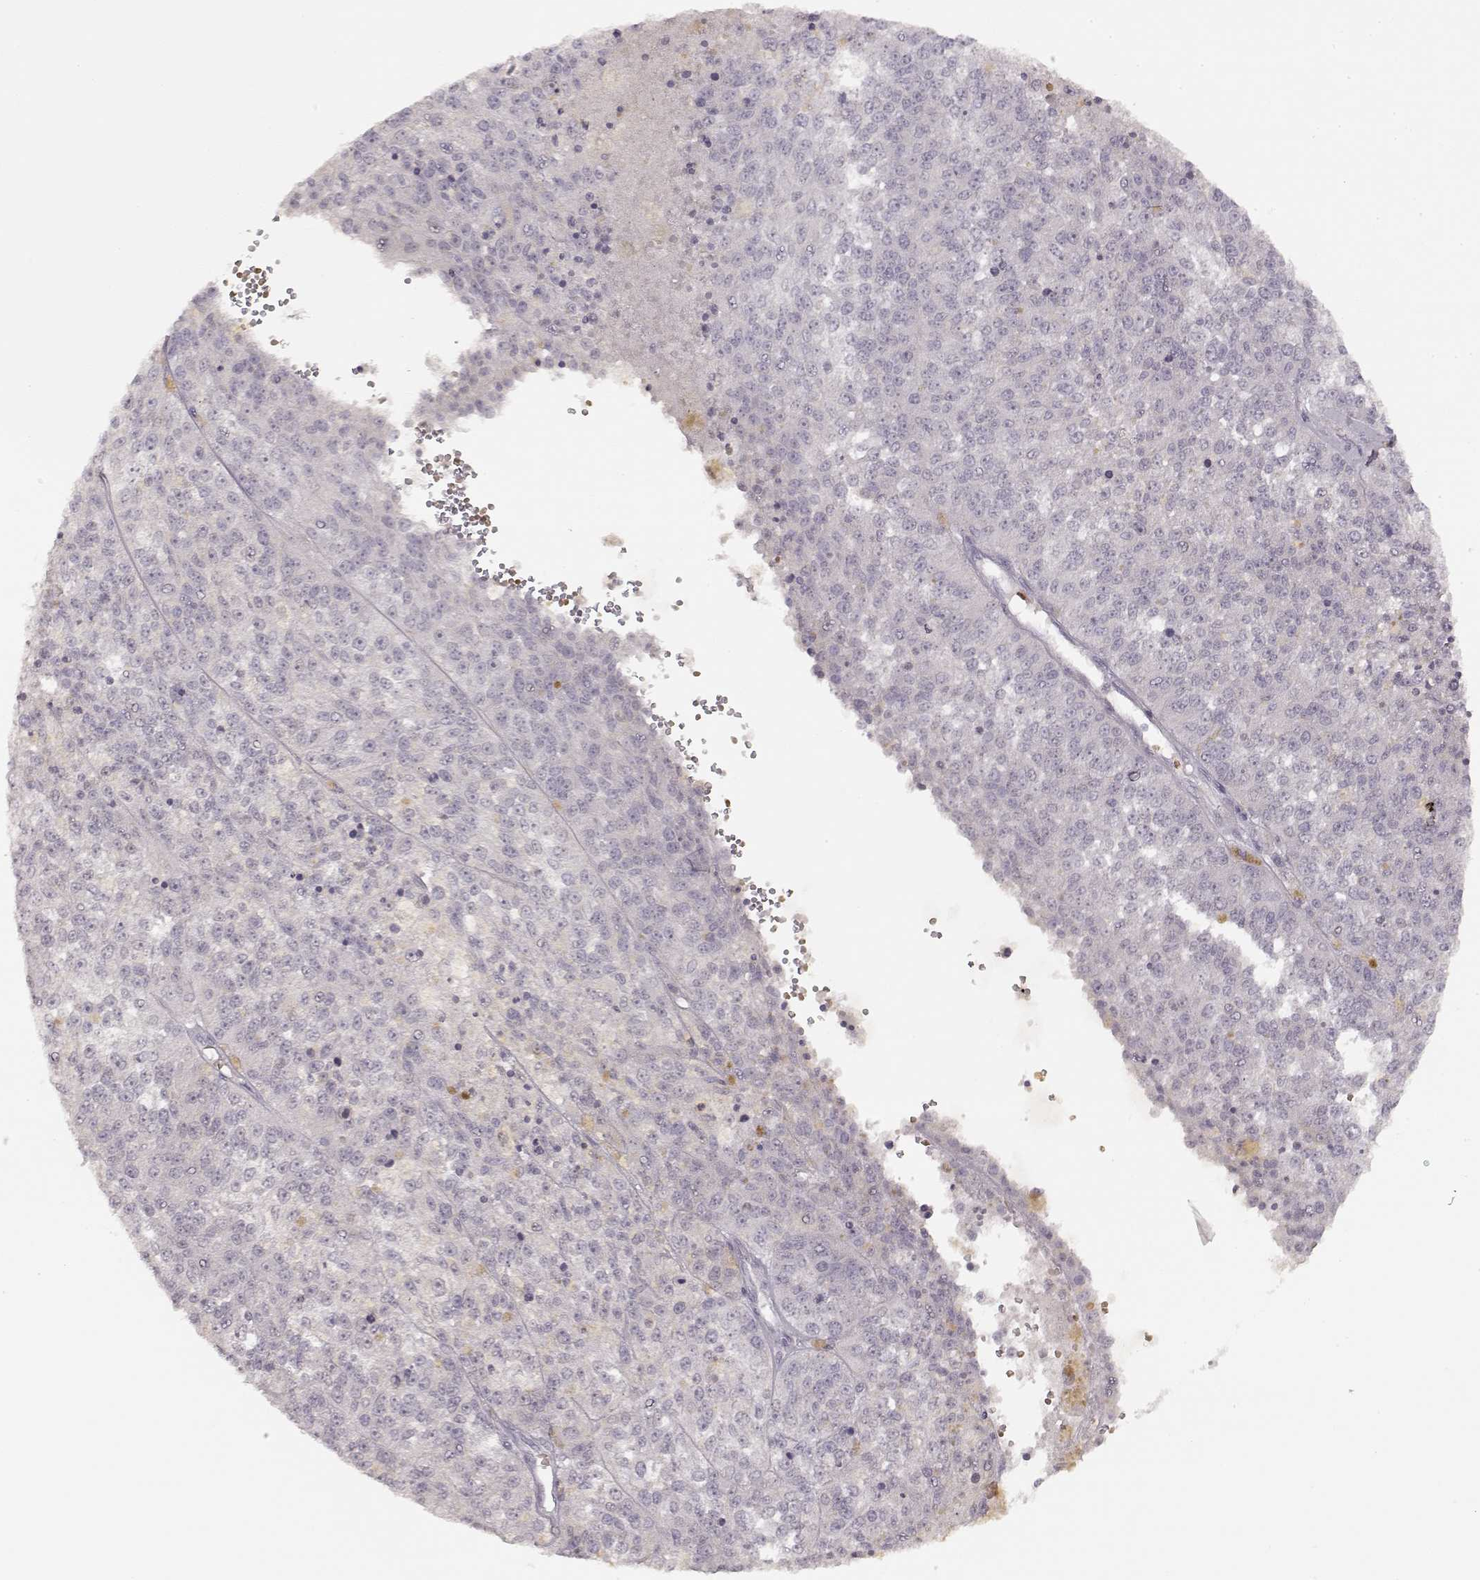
{"staining": {"intensity": "negative", "quantity": "none", "location": "none"}, "tissue": "melanoma", "cell_type": "Tumor cells", "image_type": "cancer", "snomed": [{"axis": "morphology", "description": "Malignant melanoma, Metastatic site"}, {"axis": "topography", "description": "Lymph node"}], "caption": "Human malignant melanoma (metastatic site) stained for a protein using immunohistochemistry exhibits no positivity in tumor cells.", "gene": "LAMC2", "patient": {"sex": "female", "age": 64}}